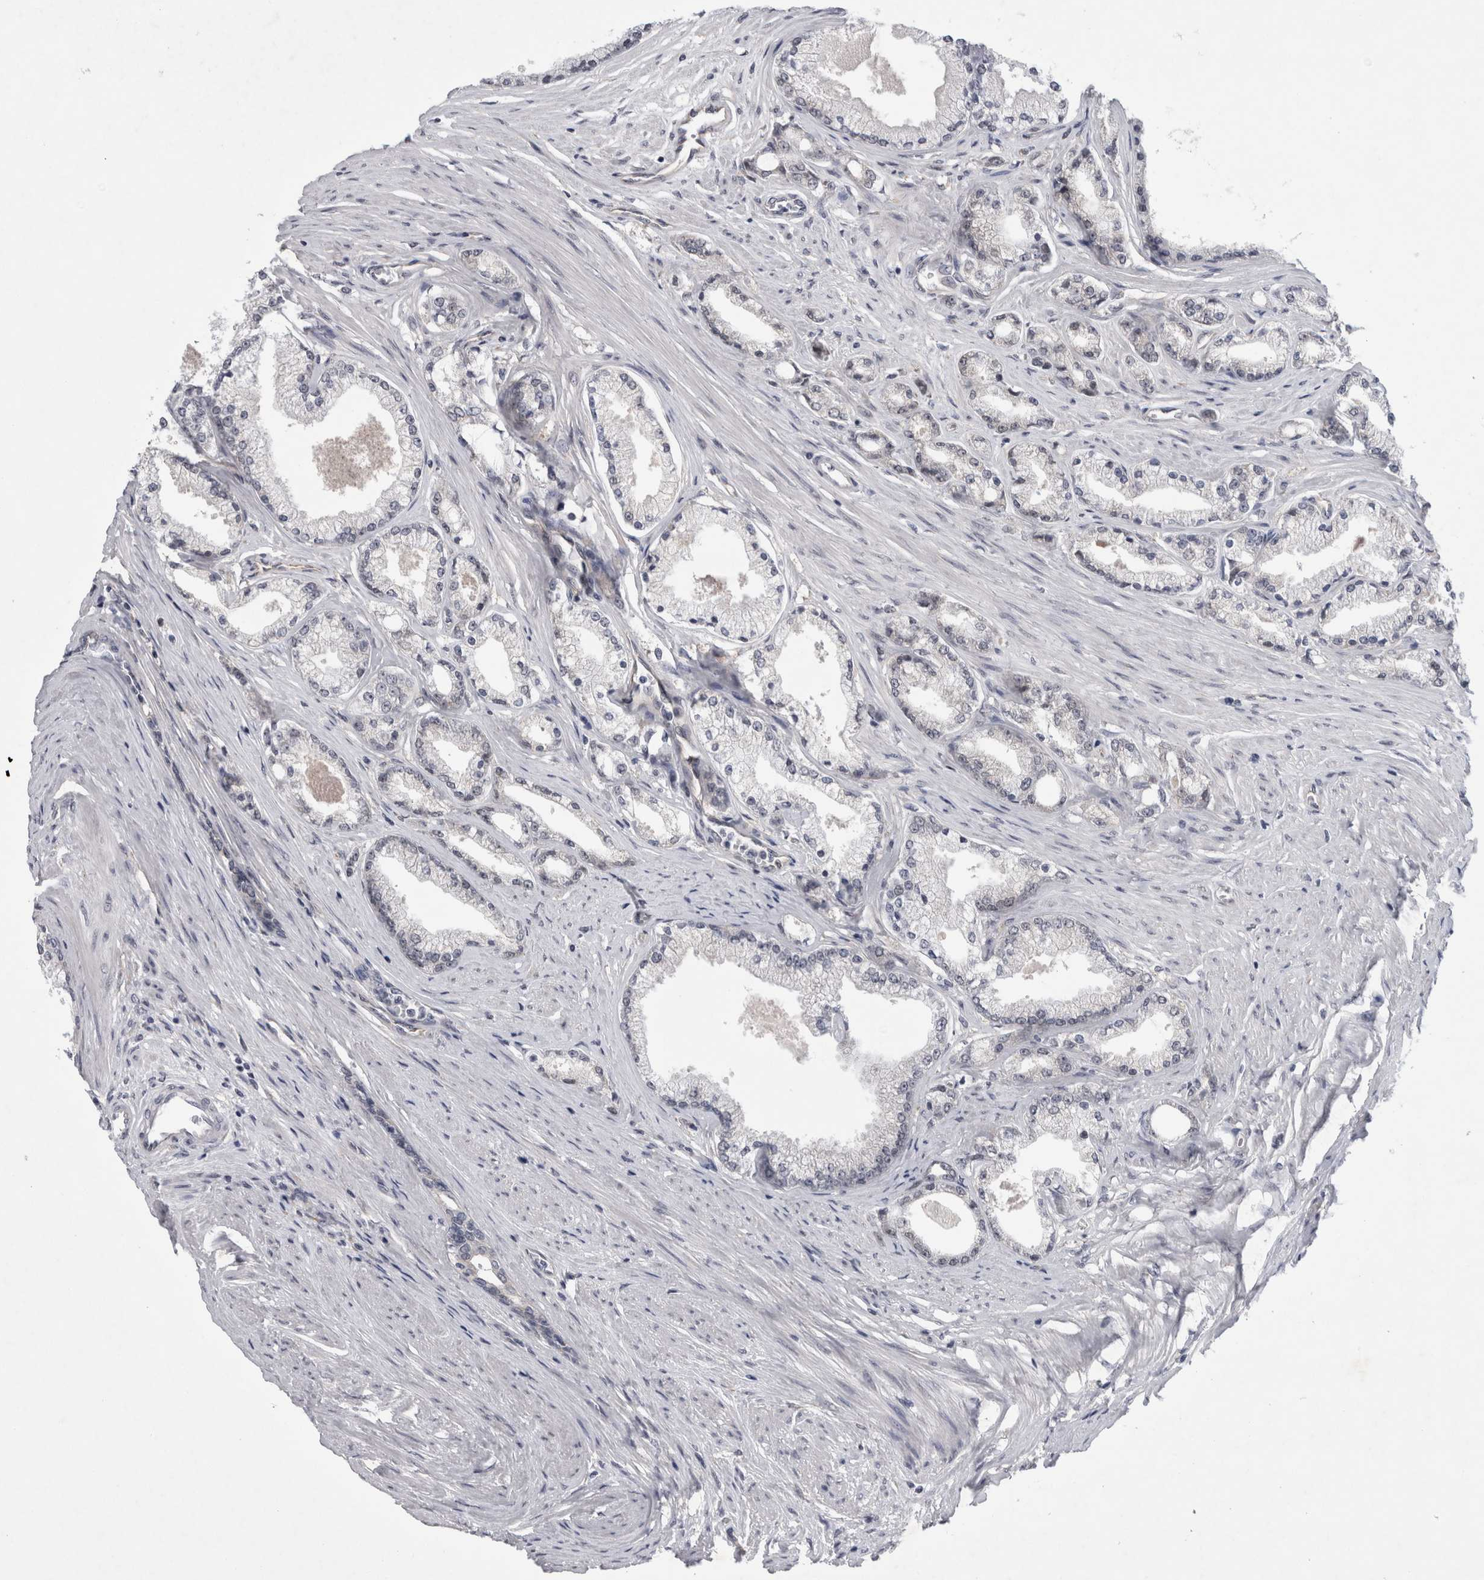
{"staining": {"intensity": "negative", "quantity": "none", "location": "none"}, "tissue": "prostate cancer", "cell_type": "Tumor cells", "image_type": "cancer", "snomed": [{"axis": "morphology", "description": "Adenocarcinoma, High grade"}, {"axis": "topography", "description": "Prostate"}], "caption": "Tumor cells show no significant staining in adenocarcinoma (high-grade) (prostate).", "gene": "PARP11", "patient": {"sex": "male", "age": 71}}